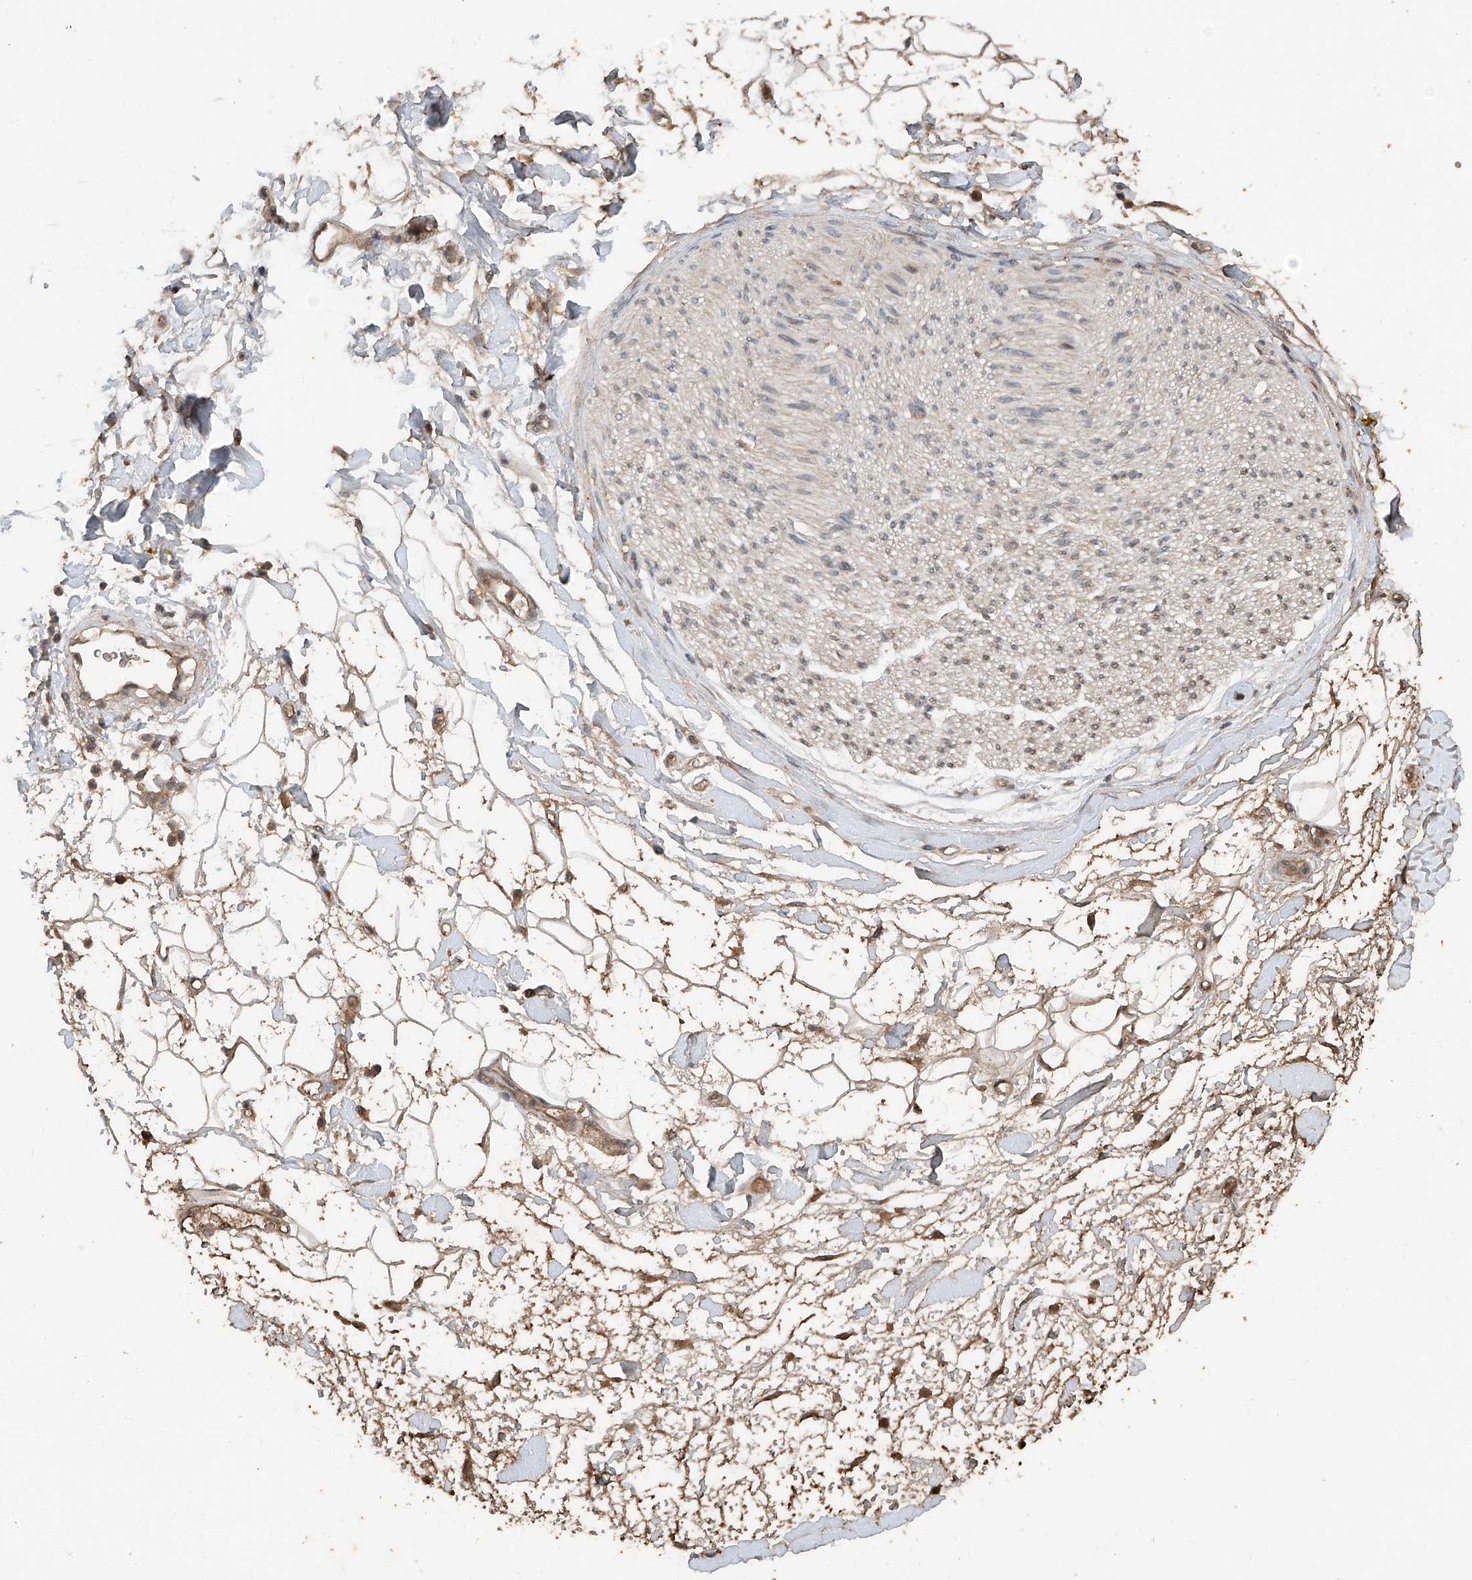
{"staining": {"intensity": "moderate", "quantity": ">75%", "location": "cytoplasmic/membranous"}, "tissue": "adipose tissue", "cell_type": "Adipocytes", "image_type": "normal", "snomed": [{"axis": "morphology", "description": "Normal tissue, NOS"}, {"axis": "morphology", "description": "Adenocarcinoma, NOS"}, {"axis": "topography", "description": "Pancreas"}, {"axis": "topography", "description": "Peripheral nerve tissue"}], "caption": "Normal adipose tissue demonstrates moderate cytoplasmic/membranous positivity in about >75% of adipocytes.", "gene": "ADAM23", "patient": {"sex": "male", "age": 59}}